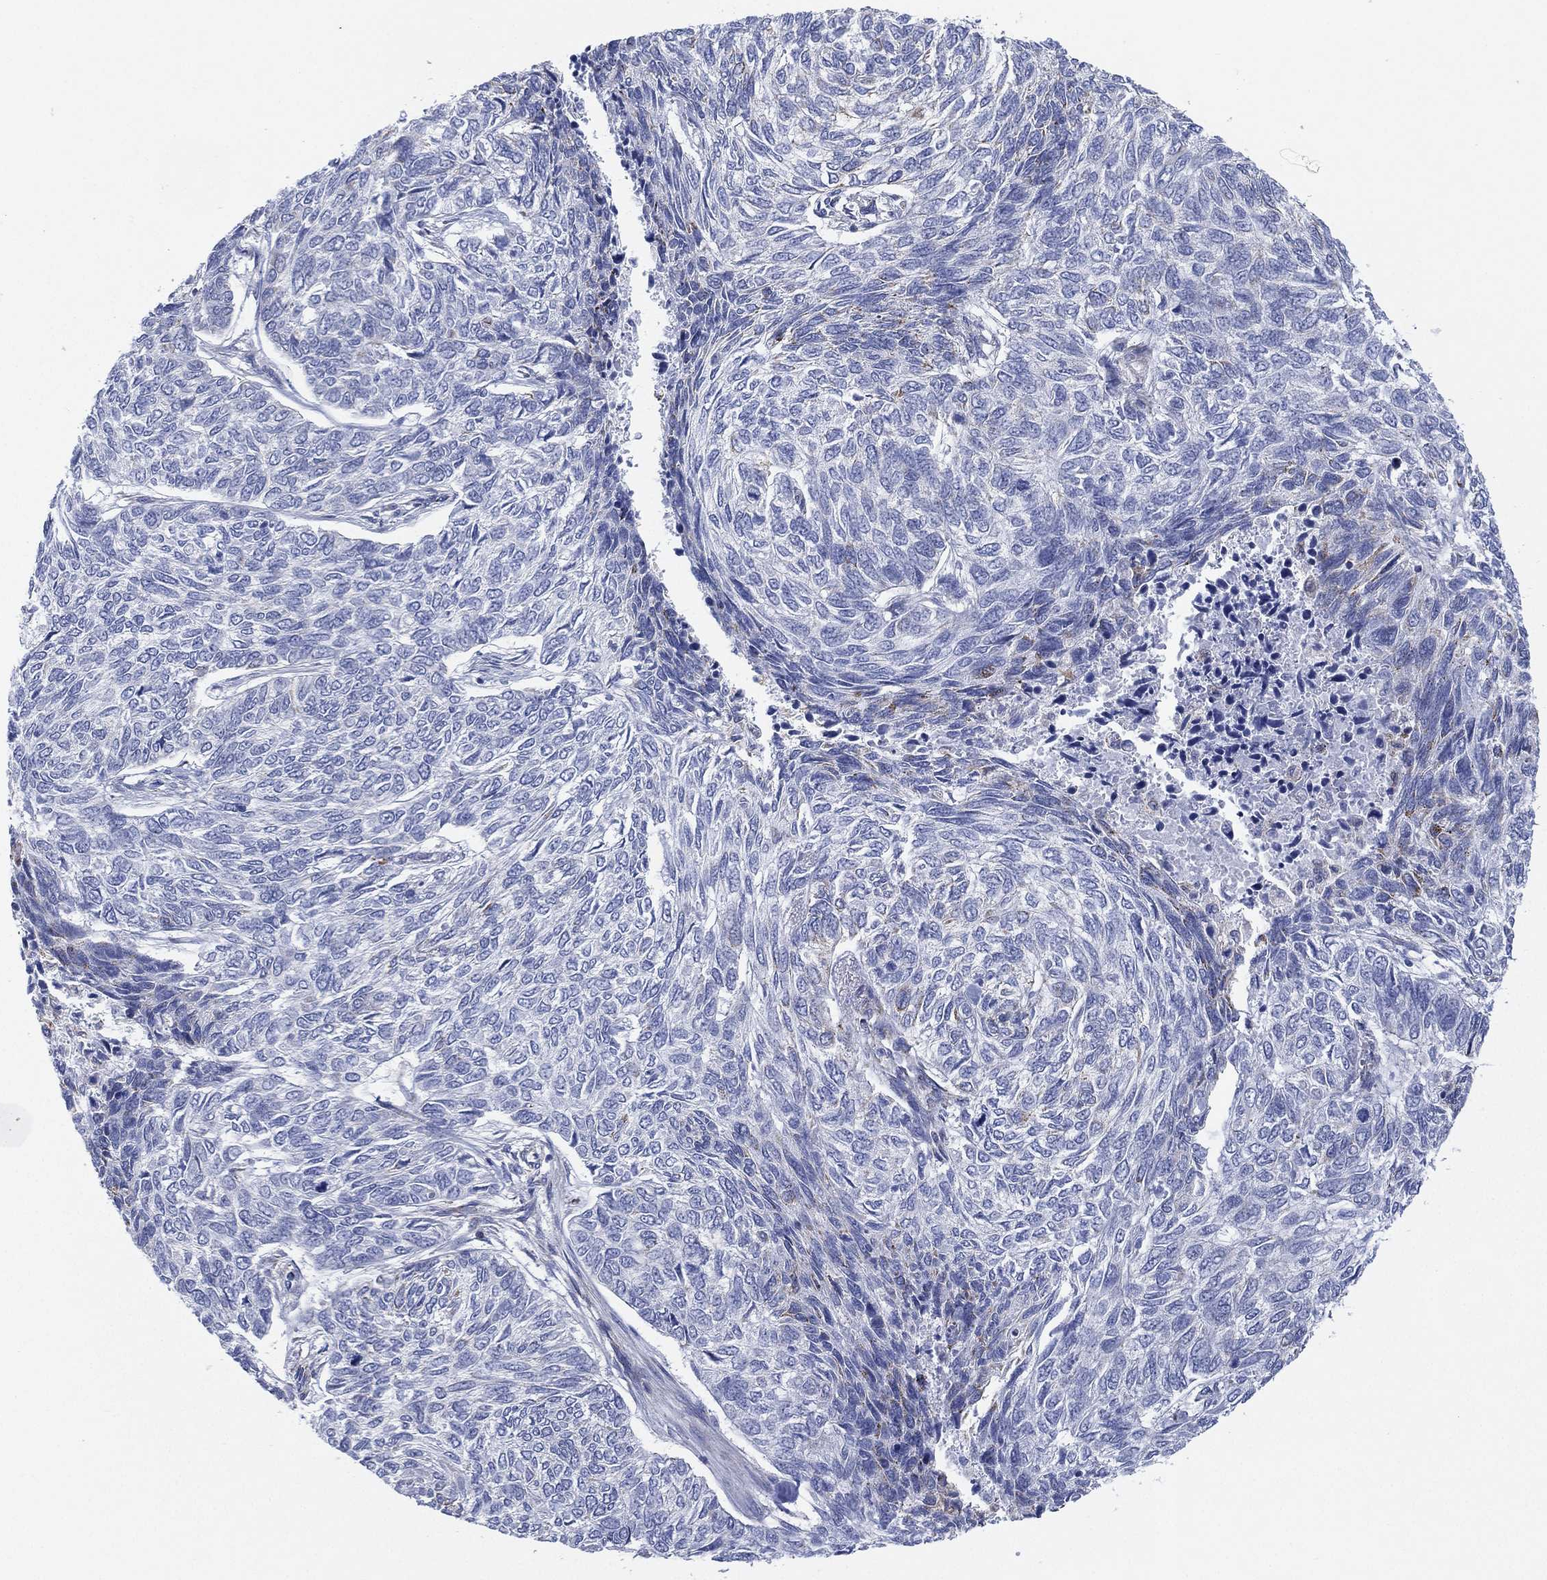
{"staining": {"intensity": "negative", "quantity": "none", "location": "none"}, "tissue": "skin cancer", "cell_type": "Tumor cells", "image_type": "cancer", "snomed": [{"axis": "morphology", "description": "Basal cell carcinoma"}, {"axis": "topography", "description": "Skin"}], "caption": "Tumor cells are negative for brown protein staining in basal cell carcinoma (skin). (DAB immunohistochemistry, high magnification).", "gene": "INA", "patient": {"sex": "female", "age": 65}}